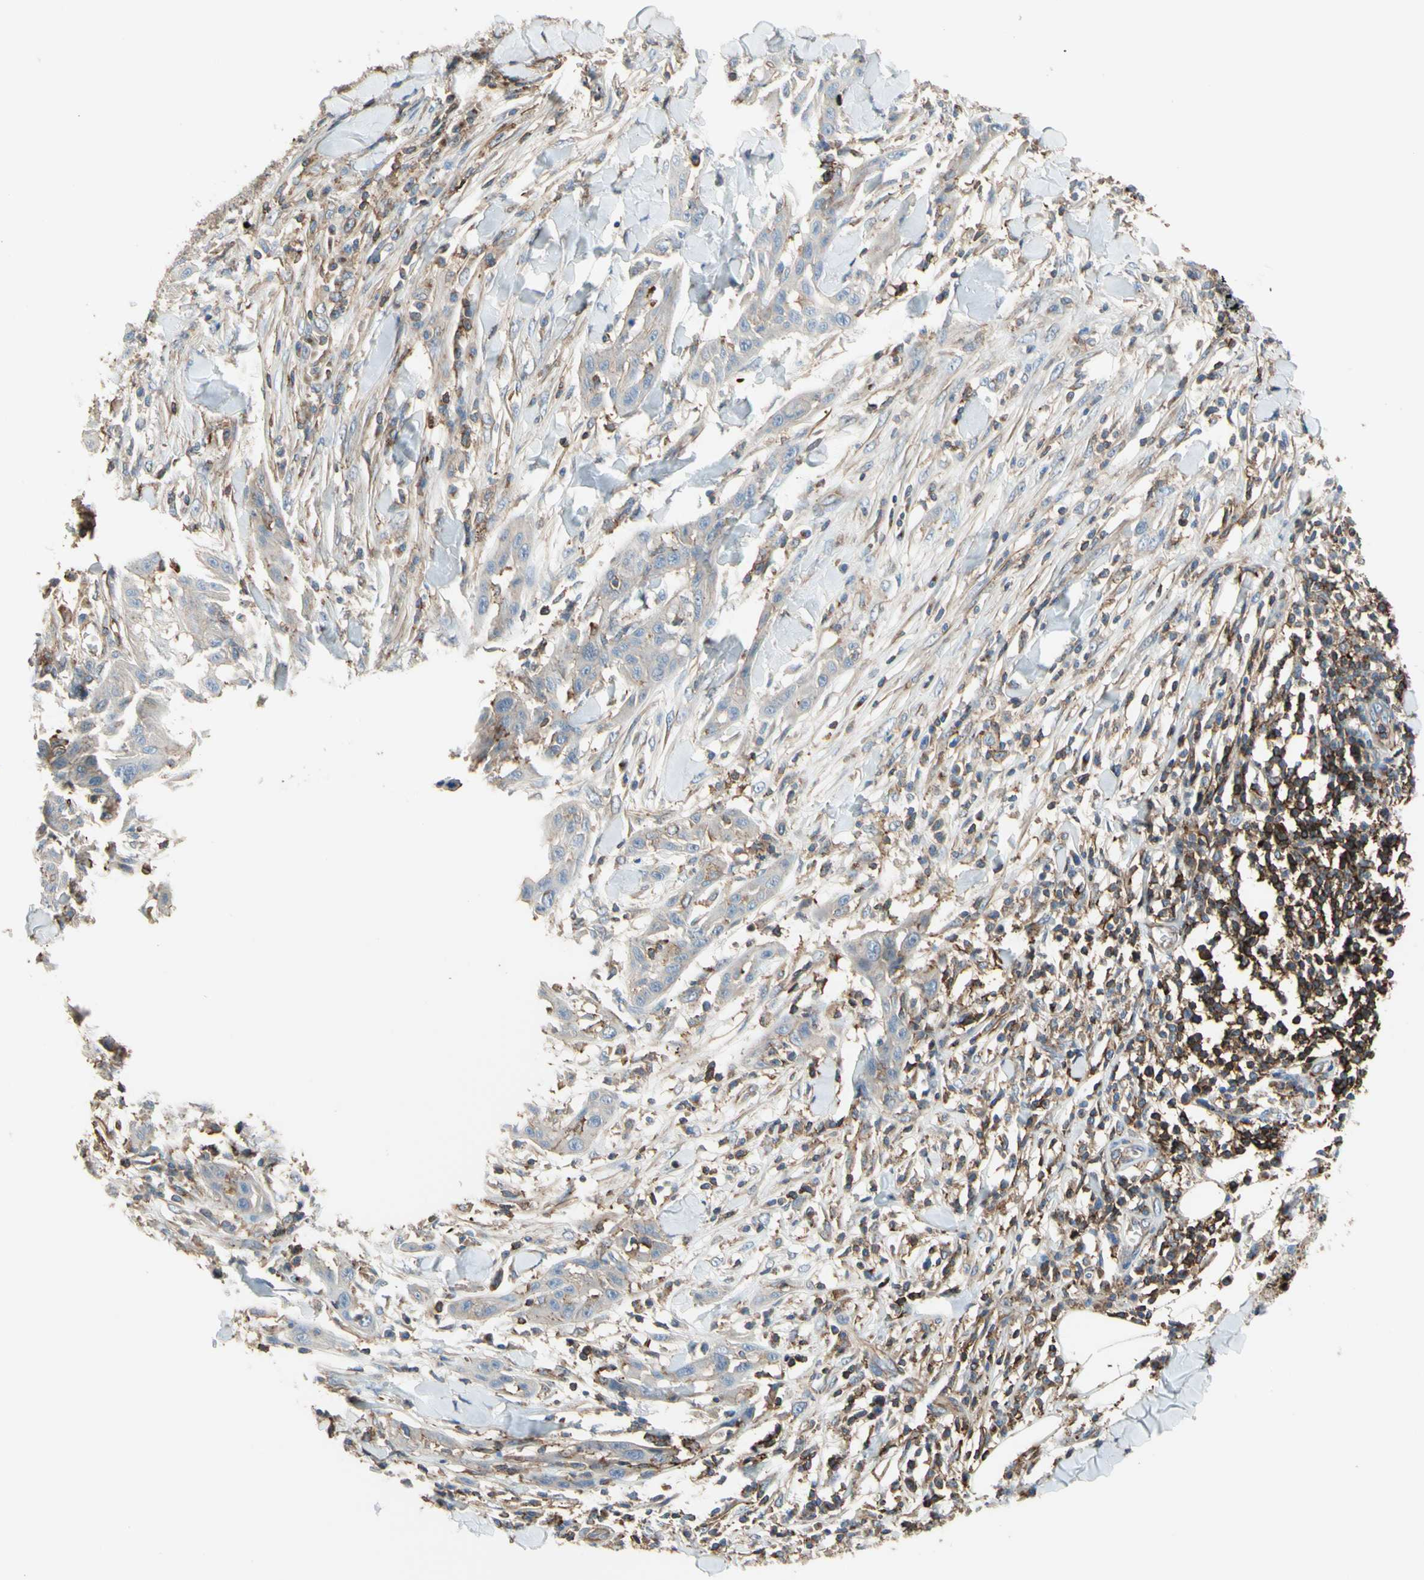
{"staining": {"intensity": "negative", "quantity": "none", "location": "none"}, "tissue": "skin cancer", "cell_type": "Tumor cells", "image_type": "cancer", "snomed": [{"axis": "morphology", "description": "Squamous cell carcinoma, NOS"}, {"axis": "topography", "description": "Skin"}], "caption": "Human squamous cell carcinoma (skin) stained for a protein using IHC shows no expression in tumor cells.", "gene": "SEMA4C", "patient": {"sex": "male", "age": 24}}